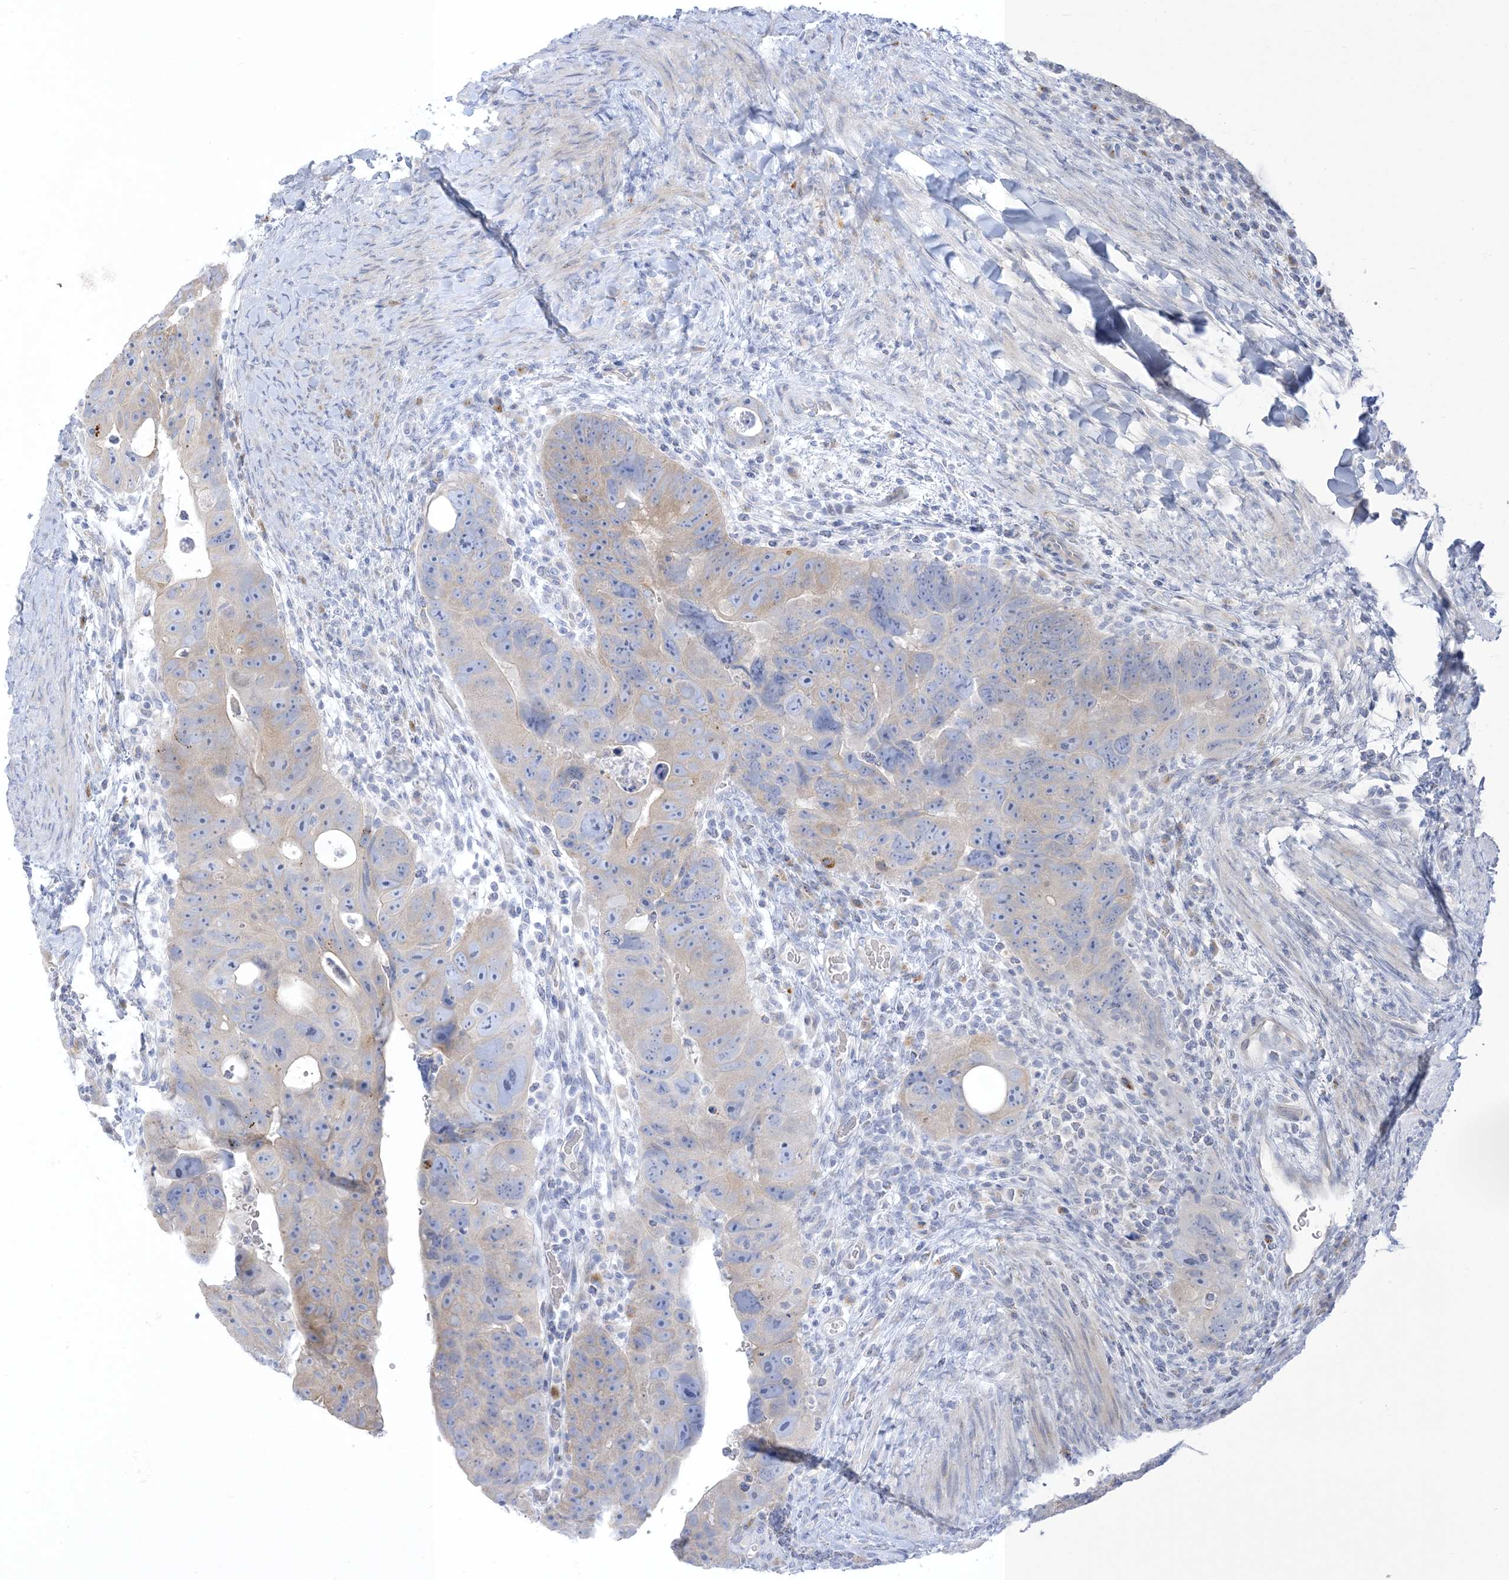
{"staining": {"intensity": "weak", "quantity": "<25%", "location": "cytoplasmic/membranous"}, "tissue": "colorectal cancer", "cell_type": "Tumor cells", "image_type": "cancer", "snomed": [{"axis": "morphology", "description": "Adenocarcinoma, NOS"}, {"axis": "topography", "description": "Rectum"}], "caption": "Immunohistochemistry of human colorectal cancer (adenocarcinoma) shows no positivity in tumor cells.", "gene": "XIRP2", "patient": {"sex": "male", "age": 59}}